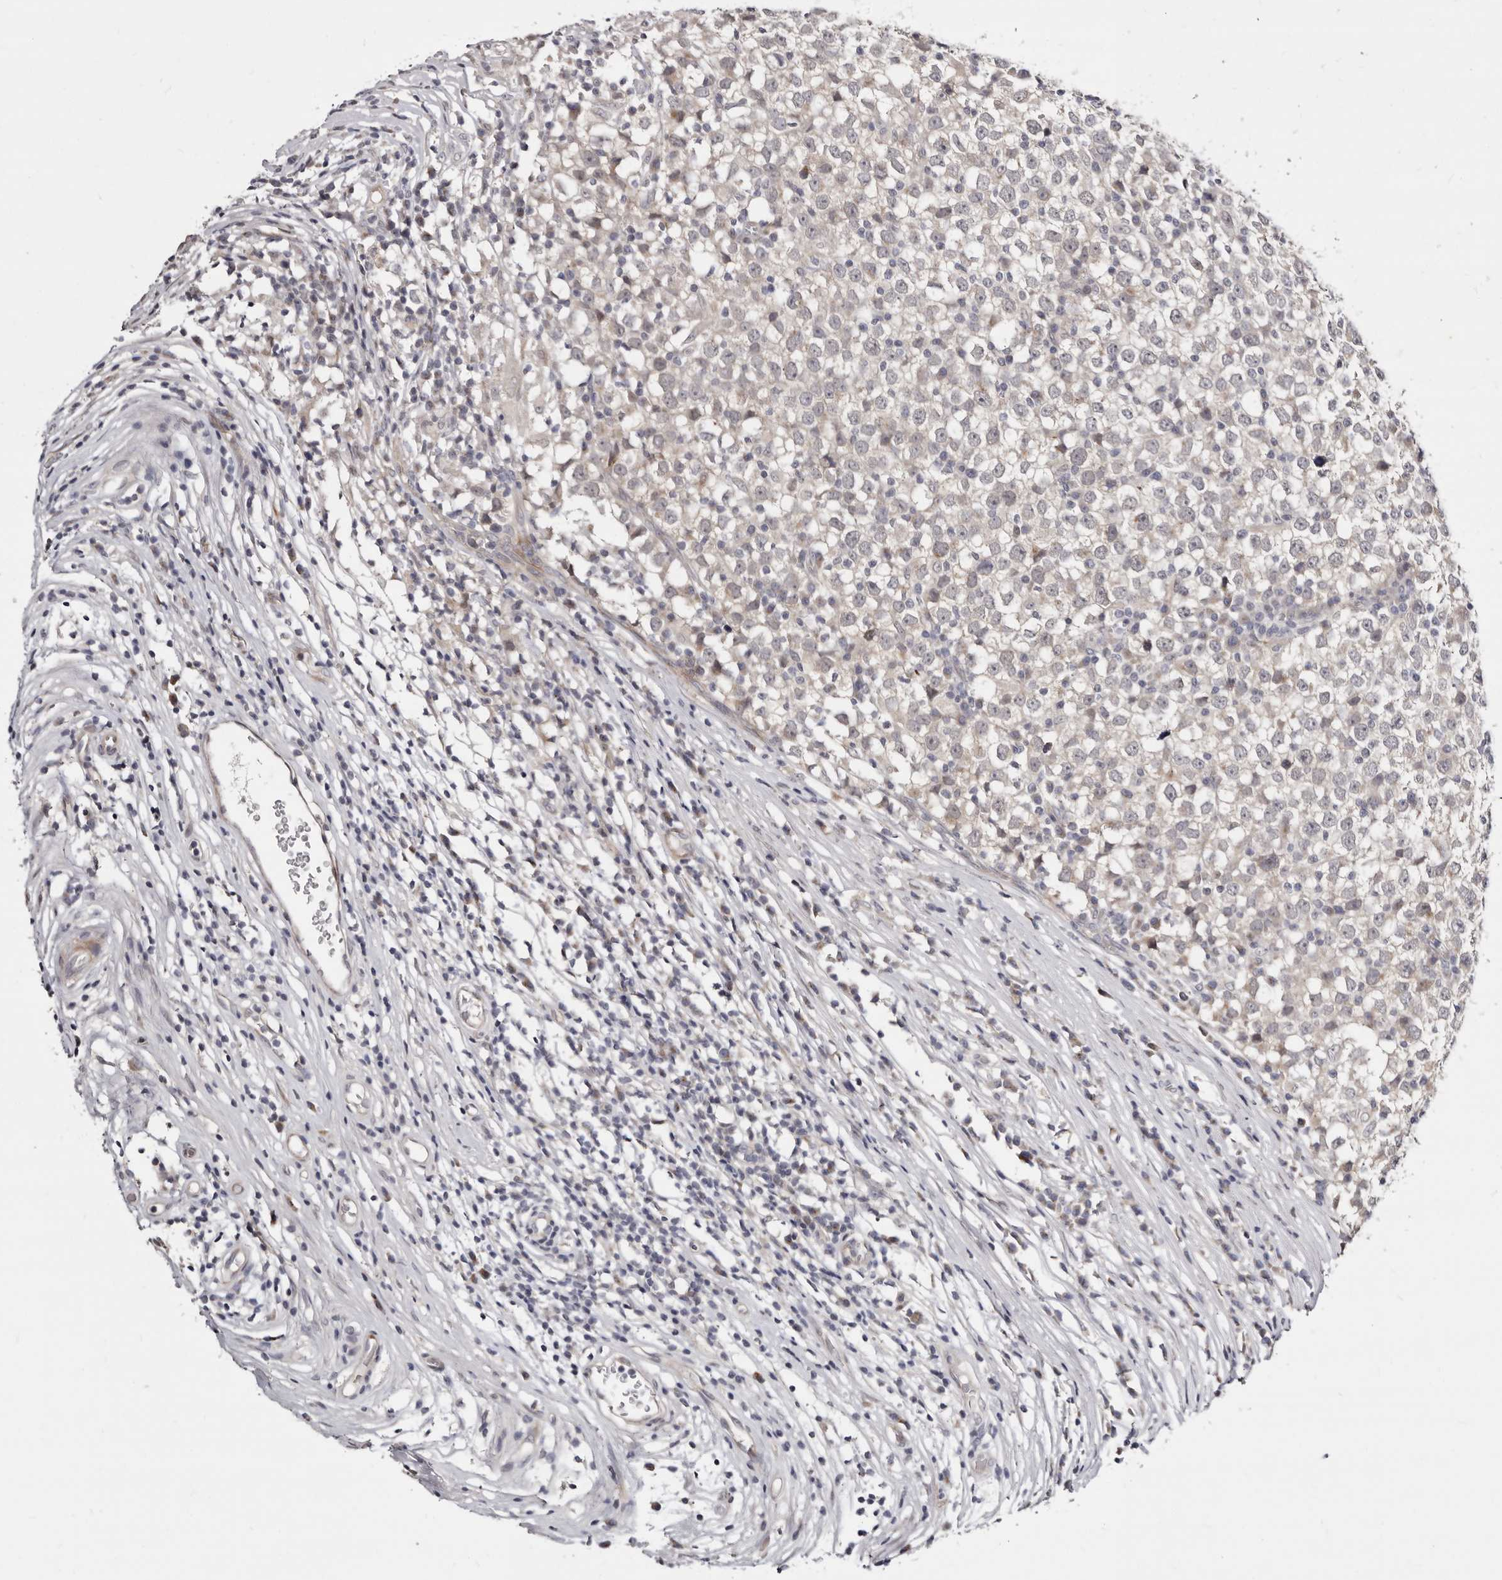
{"staining": {"intensity": "negative", "quantity": "none", "location": "none"}, "tissue": "testis cancer", "cell_type": "Tumor cells", "image_type": "cancer", "snomed": [{"axis": "morphology", "description": "Seminoma, NOS"}, {"axis": "topography", "description": "Testis"}], "caption": "Tumor cells are negative for brown protein staining in seminoma (testis).", "gene": "KLHL4", "patient": {"sex": "male", "age": 65}}